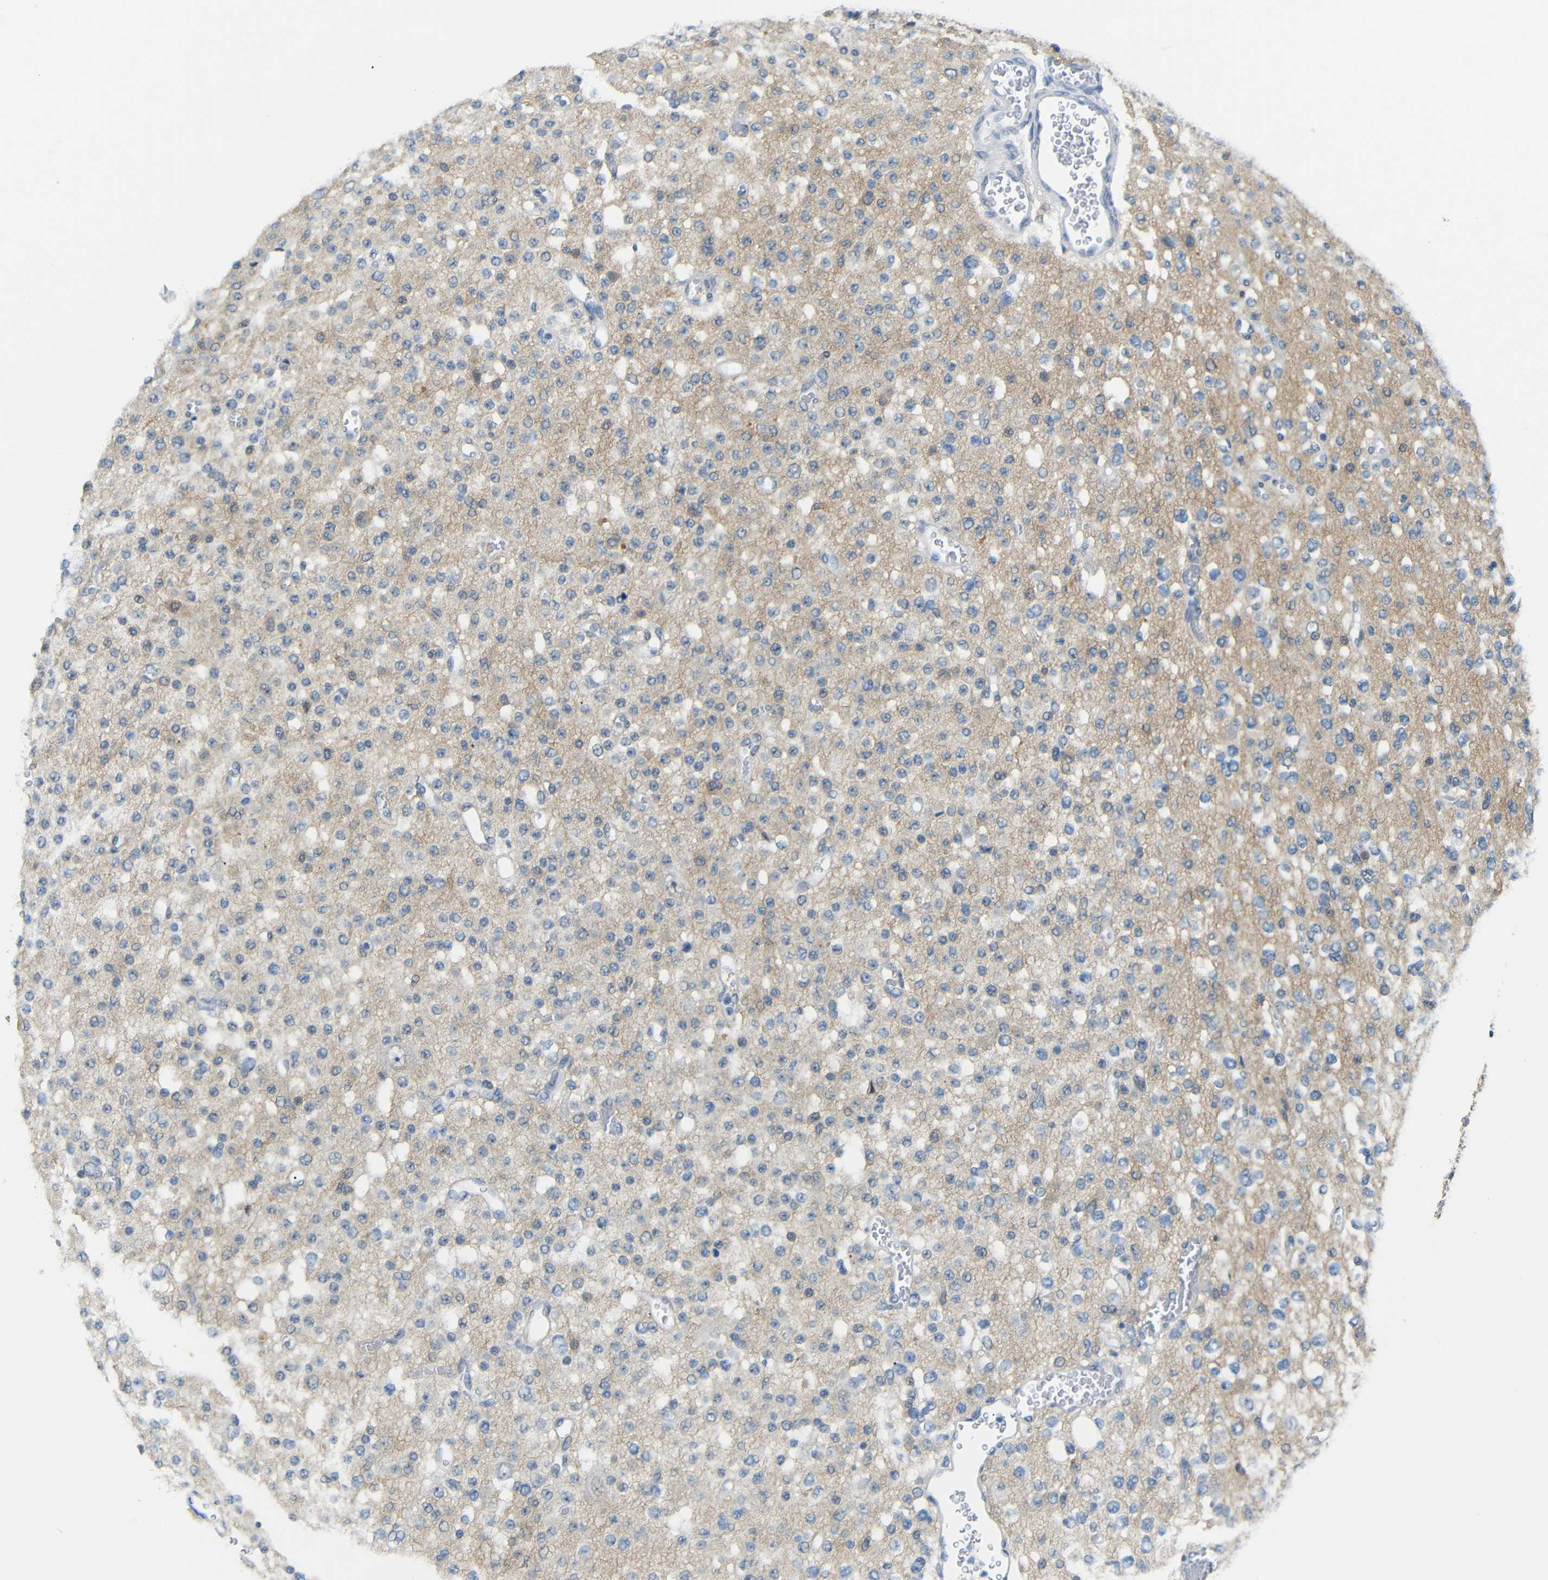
{"staining": {"intensity": "moderate", "quantity": "25%-75%", "location": "cytoplasmic/membranous"}, "tissue": "glioma", "cell_type": "Tumor cells", "image_type": "cancer", "snomed": [{"axis": "morphology", "description": "Glioma, malignant, Low grade"}, {"axis": "topography", "description": "Brain"}], "caption": "A brown stain labels moderate cytoplasmic/membranous staining of a protein in glioma tumor cells.", "gene": "GPR158", "patient": {"sex": "male", "age": 38}}